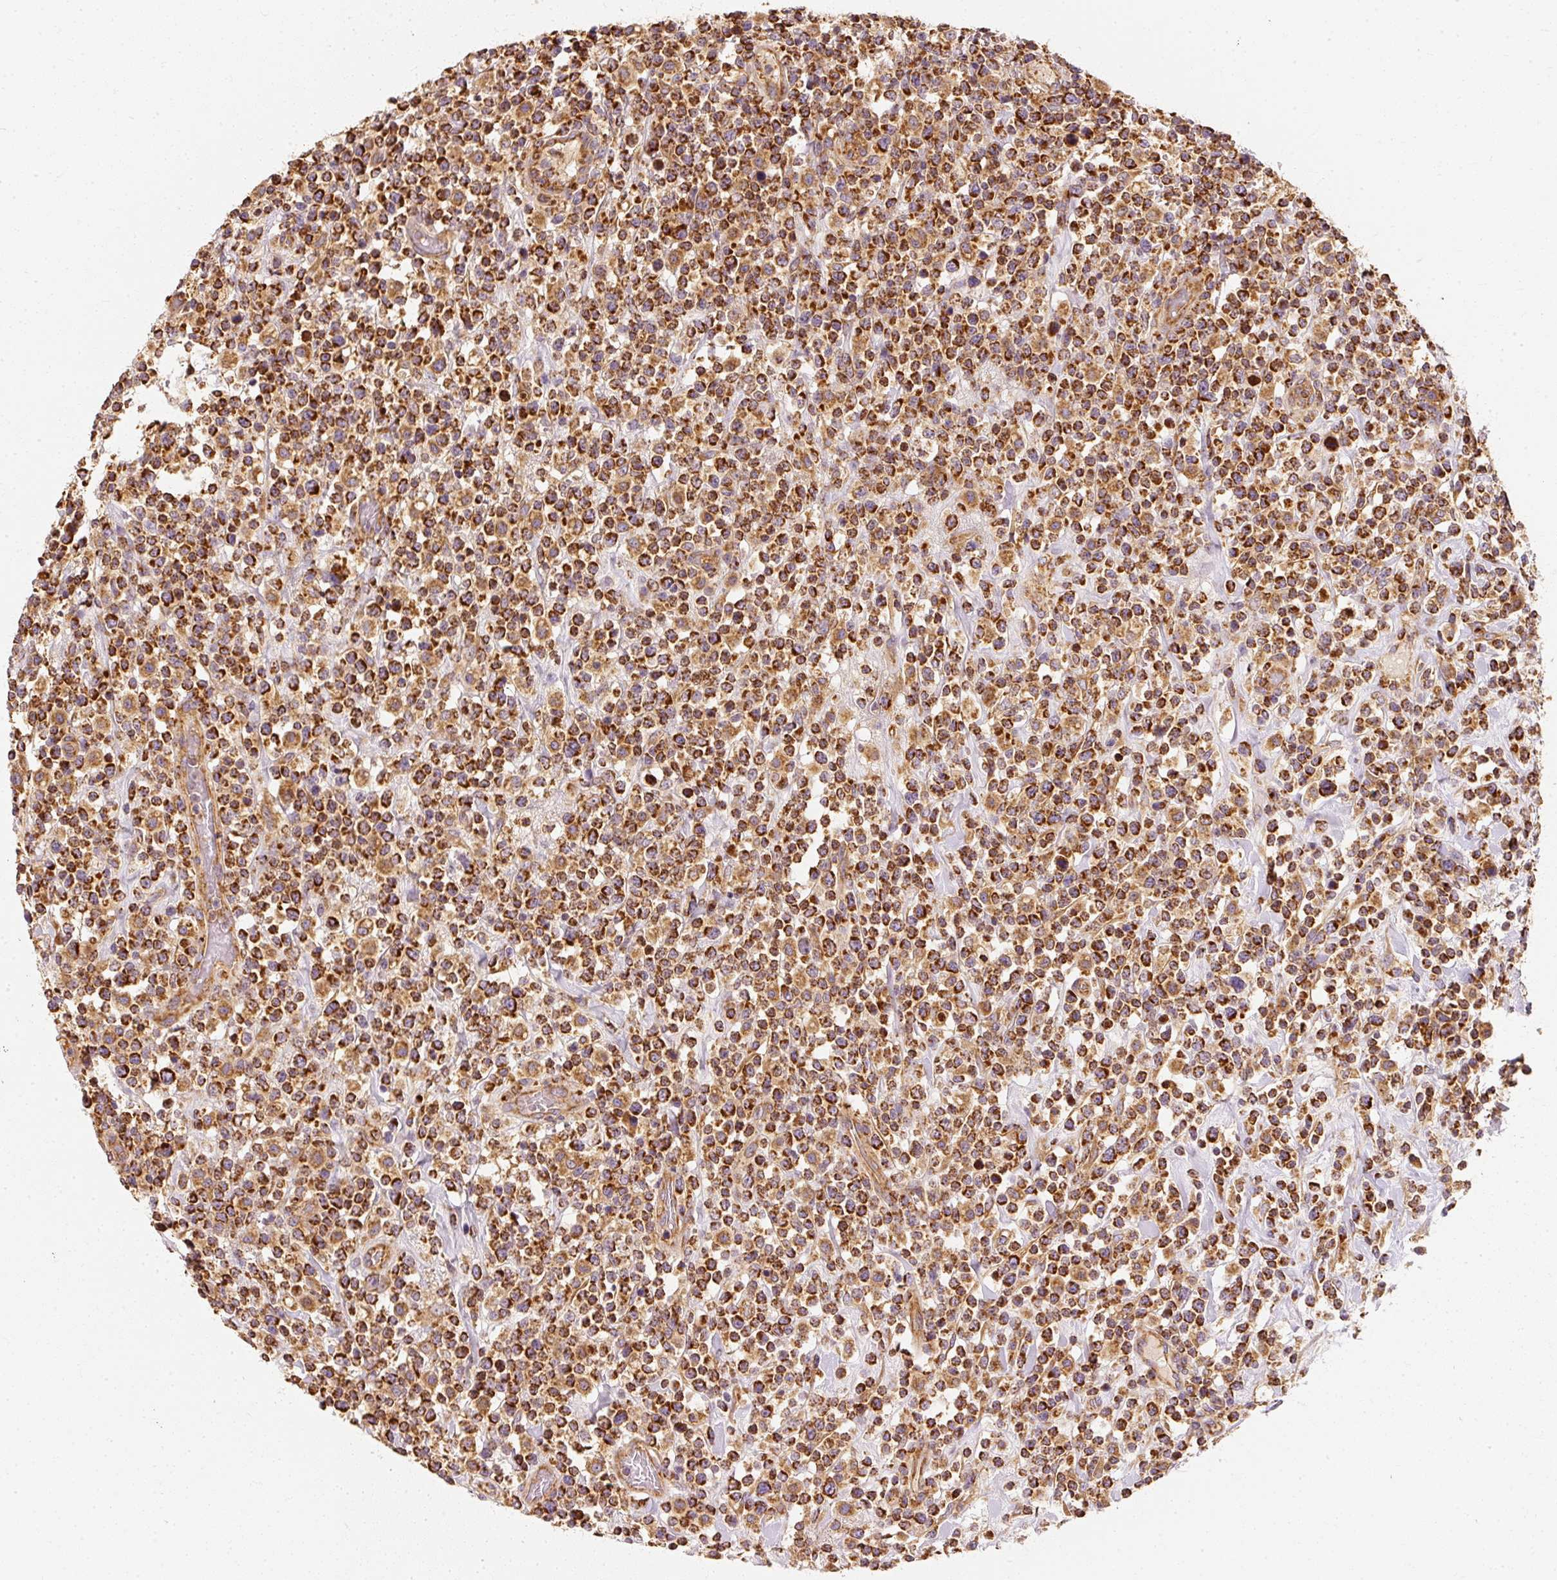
{"staining": {"intensity": "strong", "quantity": ">75%", "location": "cytoplasmic/membranous"}, "tissue": "lymphoma", "cell_type": "Tumor cells", "image_type": "cancer", "snomed": [{"axis": "morphology", "description": "Malignant lymphoma, non-Hodgkin's type, High grade"}, {"axis": "topography", "description": "Colon"}], "caption": "The image demonstrates a brown stain indicating the presence of a protein in the cytoplasmic/membranous of tumor cells in high-grade malignant lymphoma, non-Hodgkin's type.", "gene": "TOMM40", "patient": {"sex": "female", "age": 53}}